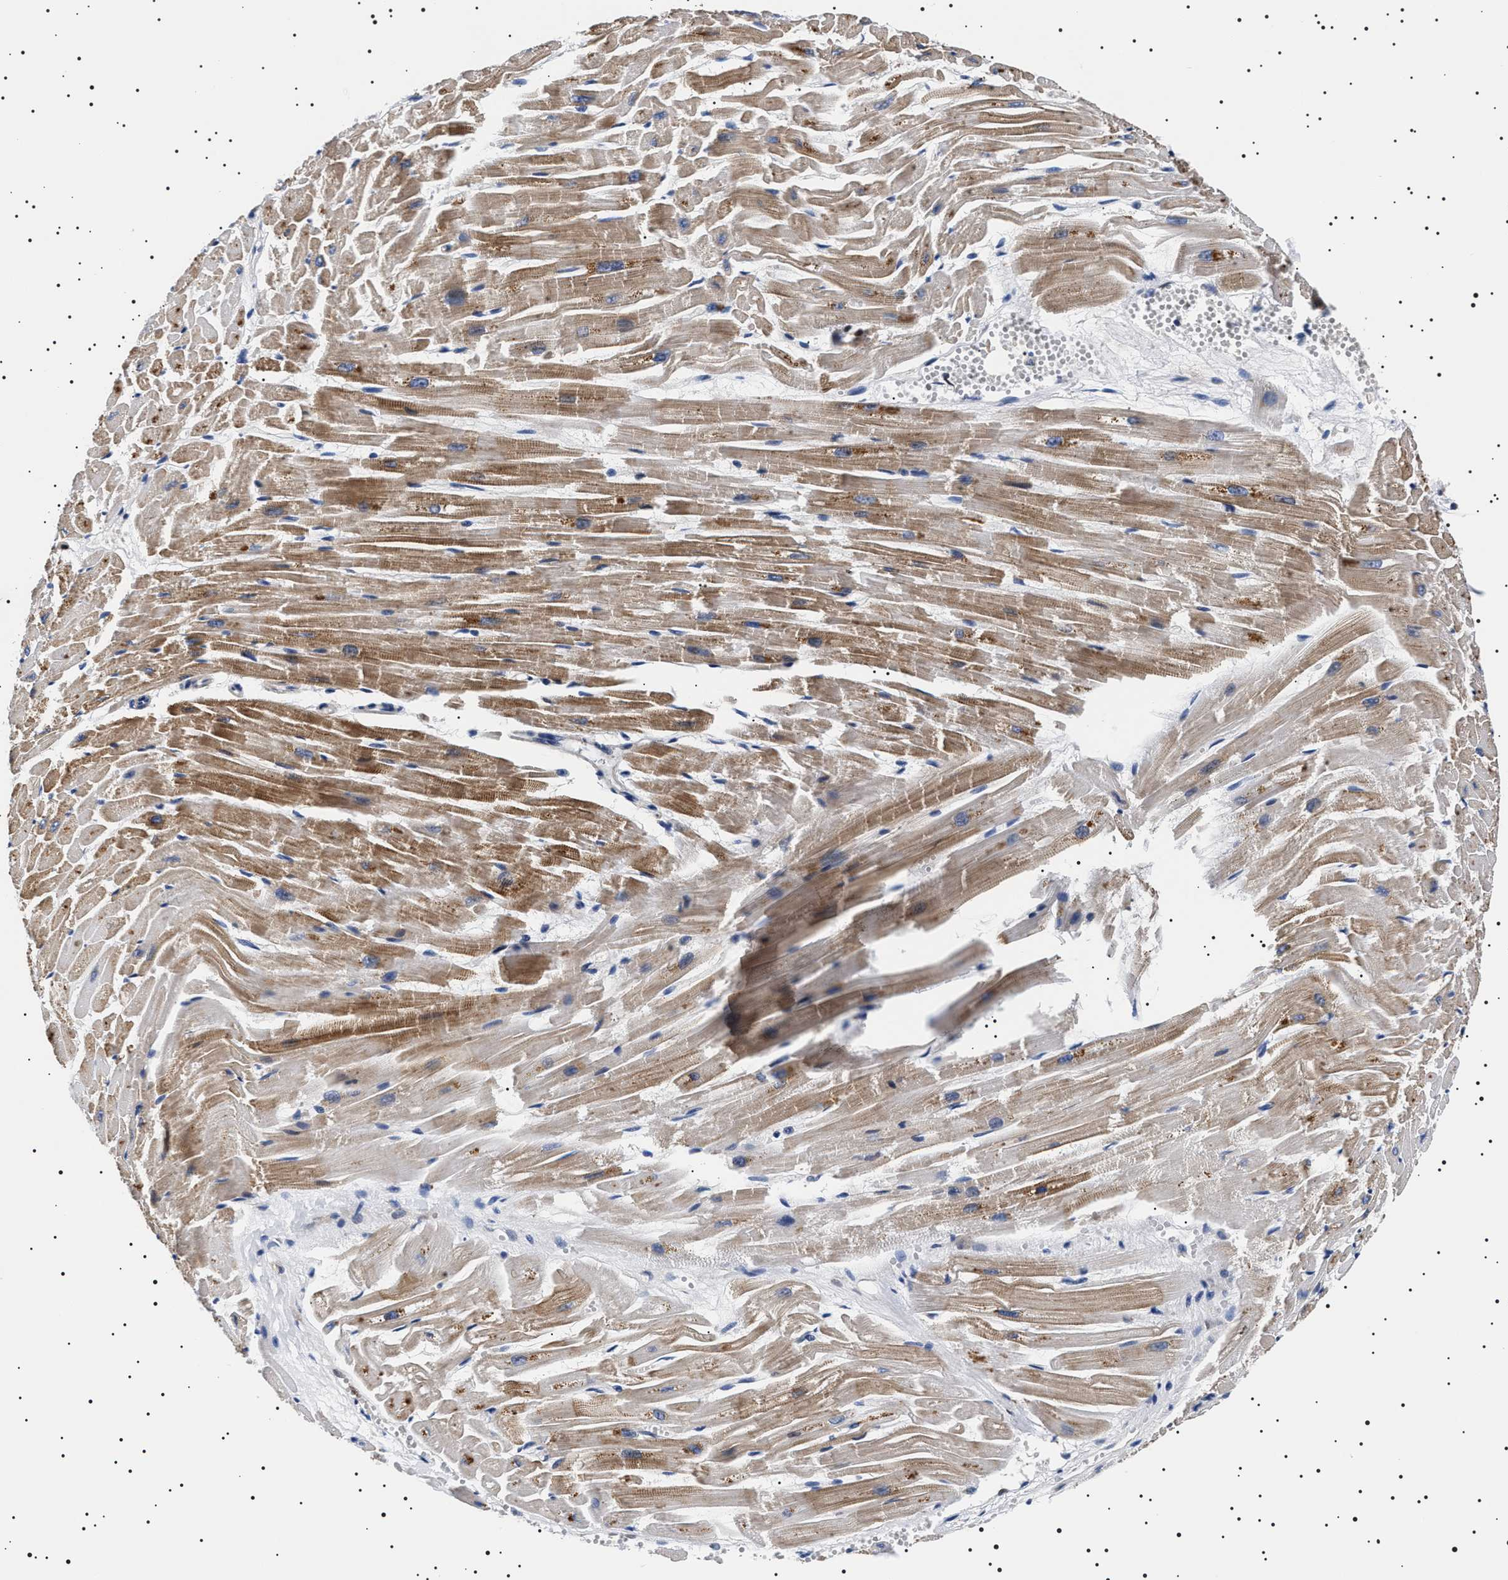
{"staining": {"intensity": "moderate", "quantity": ">75%", "location": "cytoplasmic/membranous"}, "tissue": "heart muscle", "cell_type": "Cardiomyocytes", "image_type": "normal", "snomed": [{"axis": "morphology", "description": "Normal tissue, NOS"}, {"axis": "topography", "description": "Heart"}], "caption": "A high-resolution histopathology image shows immunohistochemistry (IHC) staining of unremarkable heart muscle, which shows moderate cytoplasmic/membranous expression in approximately >75% of cardiomyocytes.", "gene": "SLC4A7", "patient": {"sex": "female", "age": 19}}